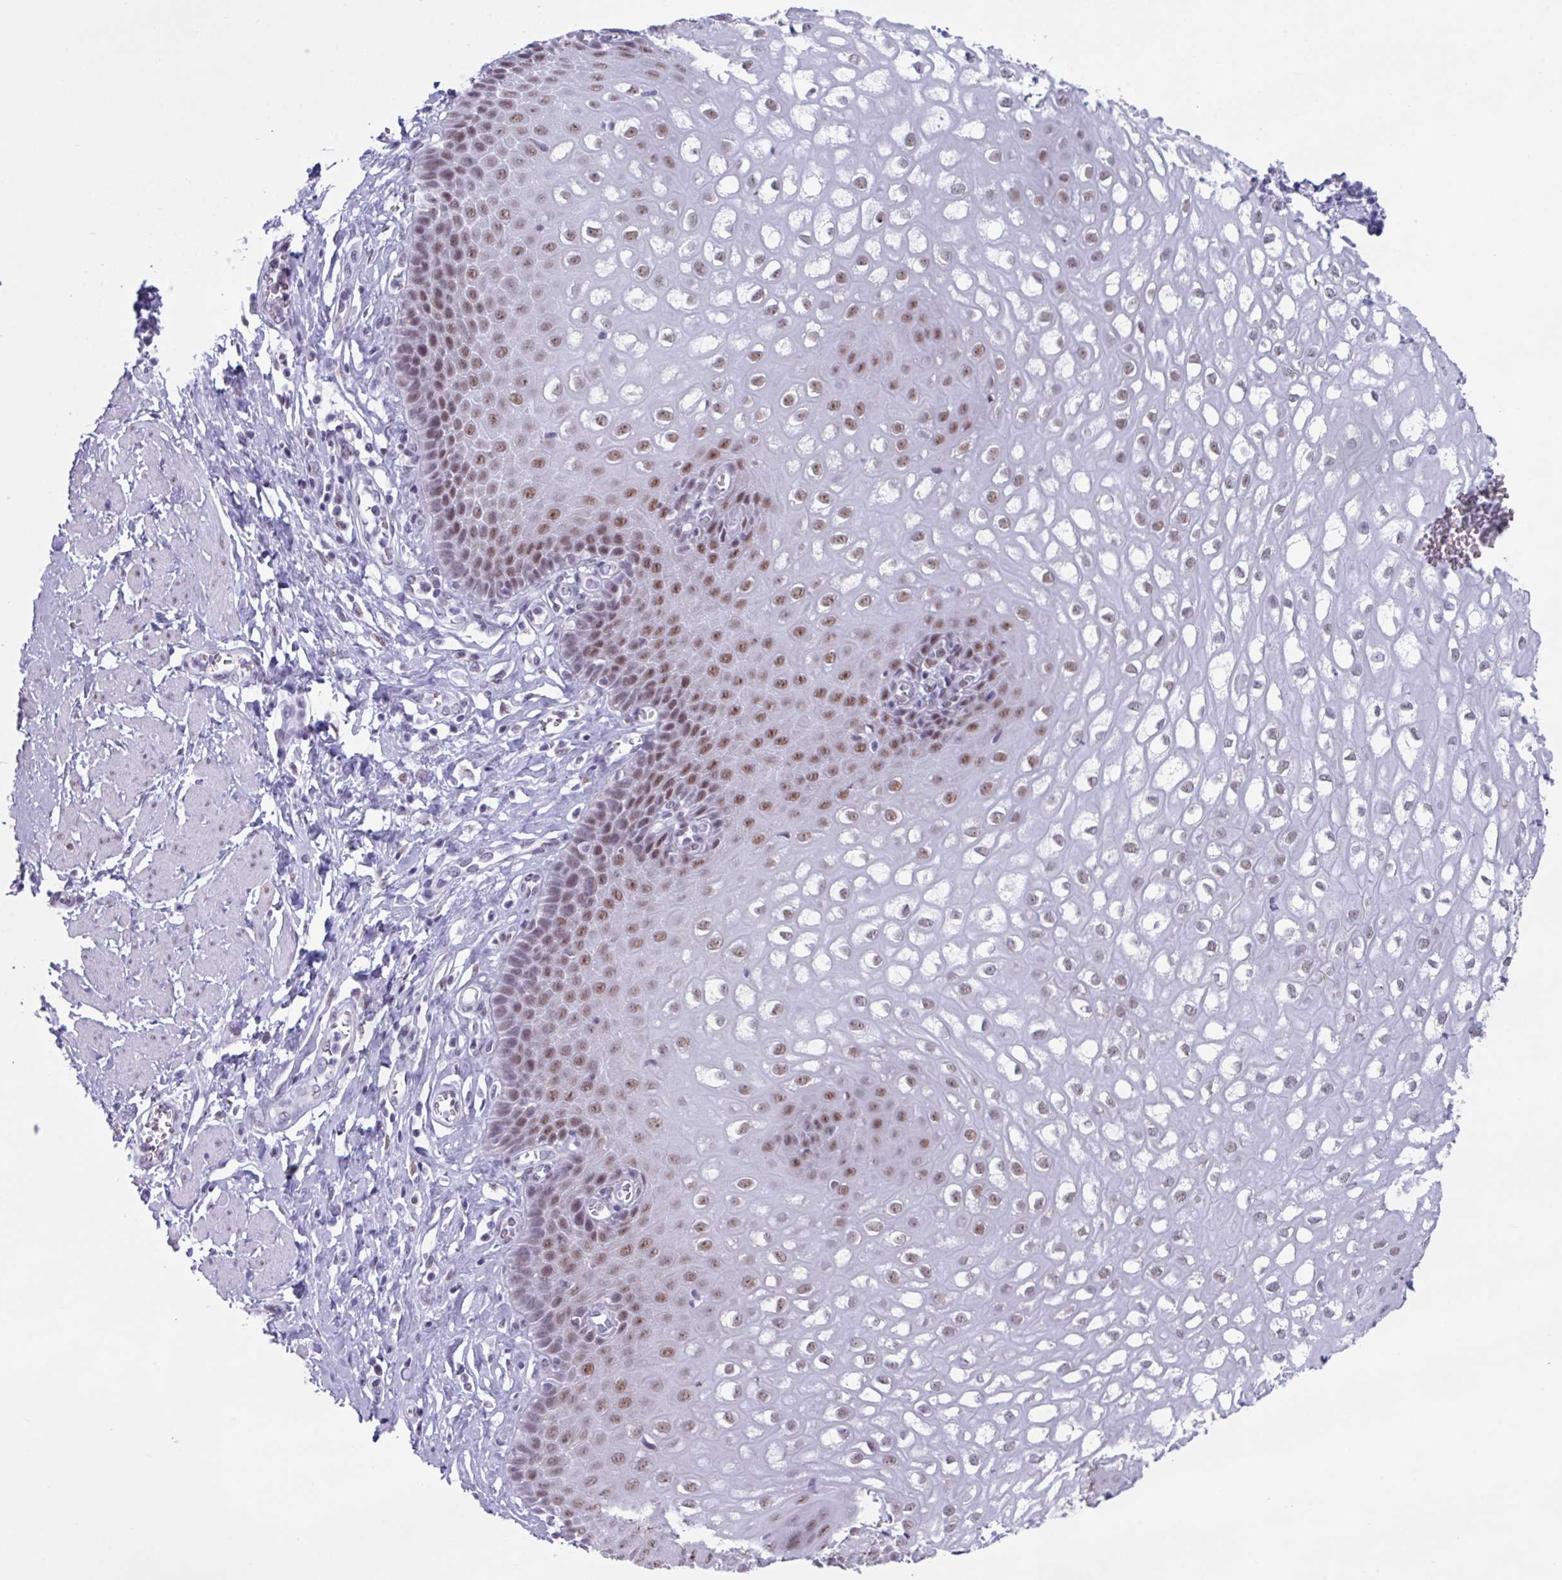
{"staining": {"intensity": "weak", "quantity": "25%-75%", "location": "nuclear"}, "tissue": "esophagus", "cell_type": "Squamous epithelial cells", "image_type": "normal", "snomed": [{"axis": "morphology", "description": "Normal tissue, NOS"}, {"axis": "topography", "description": "Esophagus"}], "caption": "A photomicrograph of esophagus stained for a protein shows weak nuclear brown staining in squamous epithelial cells.", "gene": "PUF60", "patient": {"sex": "male", "age": 67}}